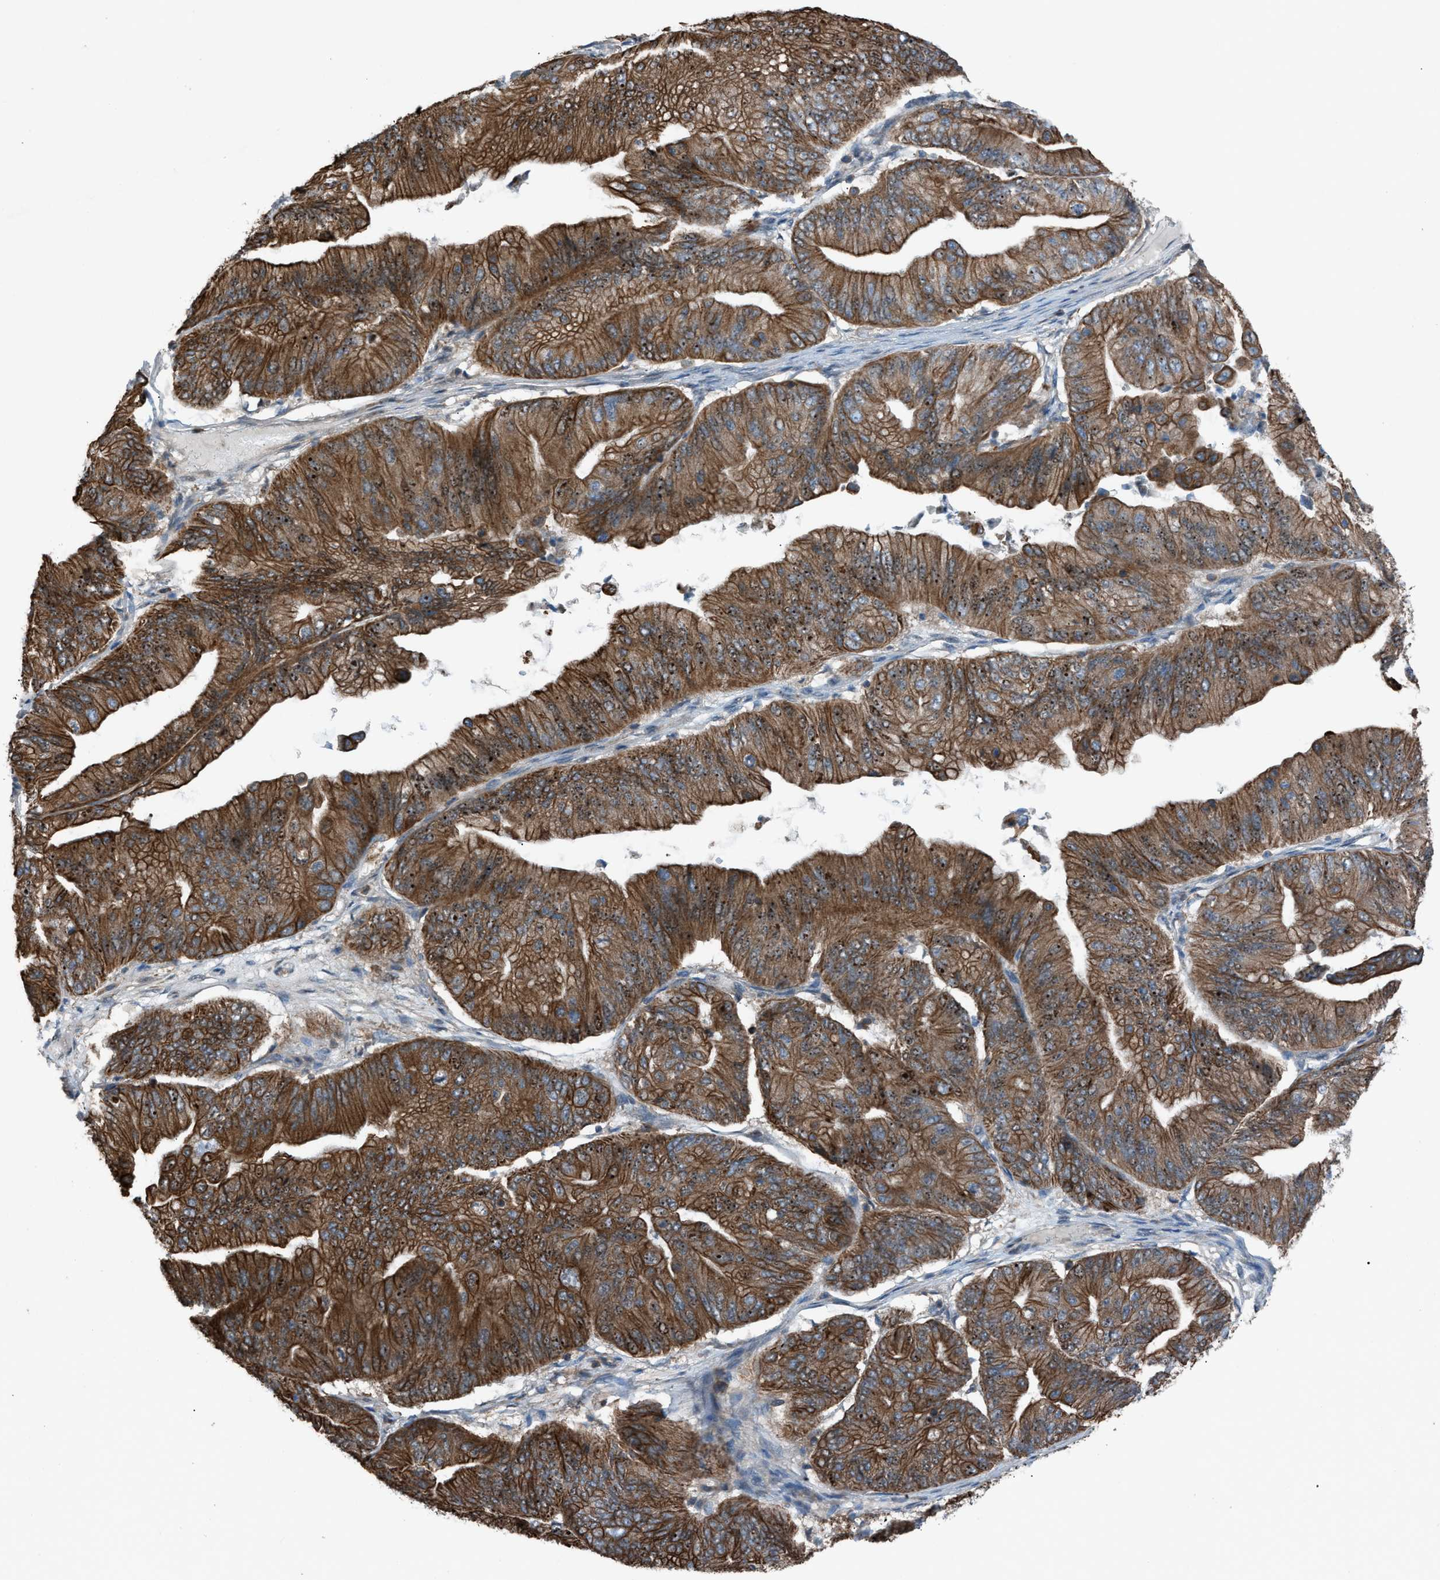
{"staining": {"intensity": "strong", "quantity": ">75%", "location": "cytoplasmic/membranous"}, "tissue": "ovarian cancer", "cell_type": "Tumor cells", "image_type": "cancer", "snomed": [{"axis": "morphology", "description": "Cystadenocarcinoma, mucinous, NOS"}, {"axis": "topography", "description": "Ovary"}], "caption": "The photomicrograph reveals immunohistochemical staining of mucinous cystadenocarcinoma (ovarian). There is strong cytoplasmic/membranous staining is appreciated in about >75% of tumor cells.", "gene": "DYRK1A", "patient": {"sex": "female", "age": 61}}